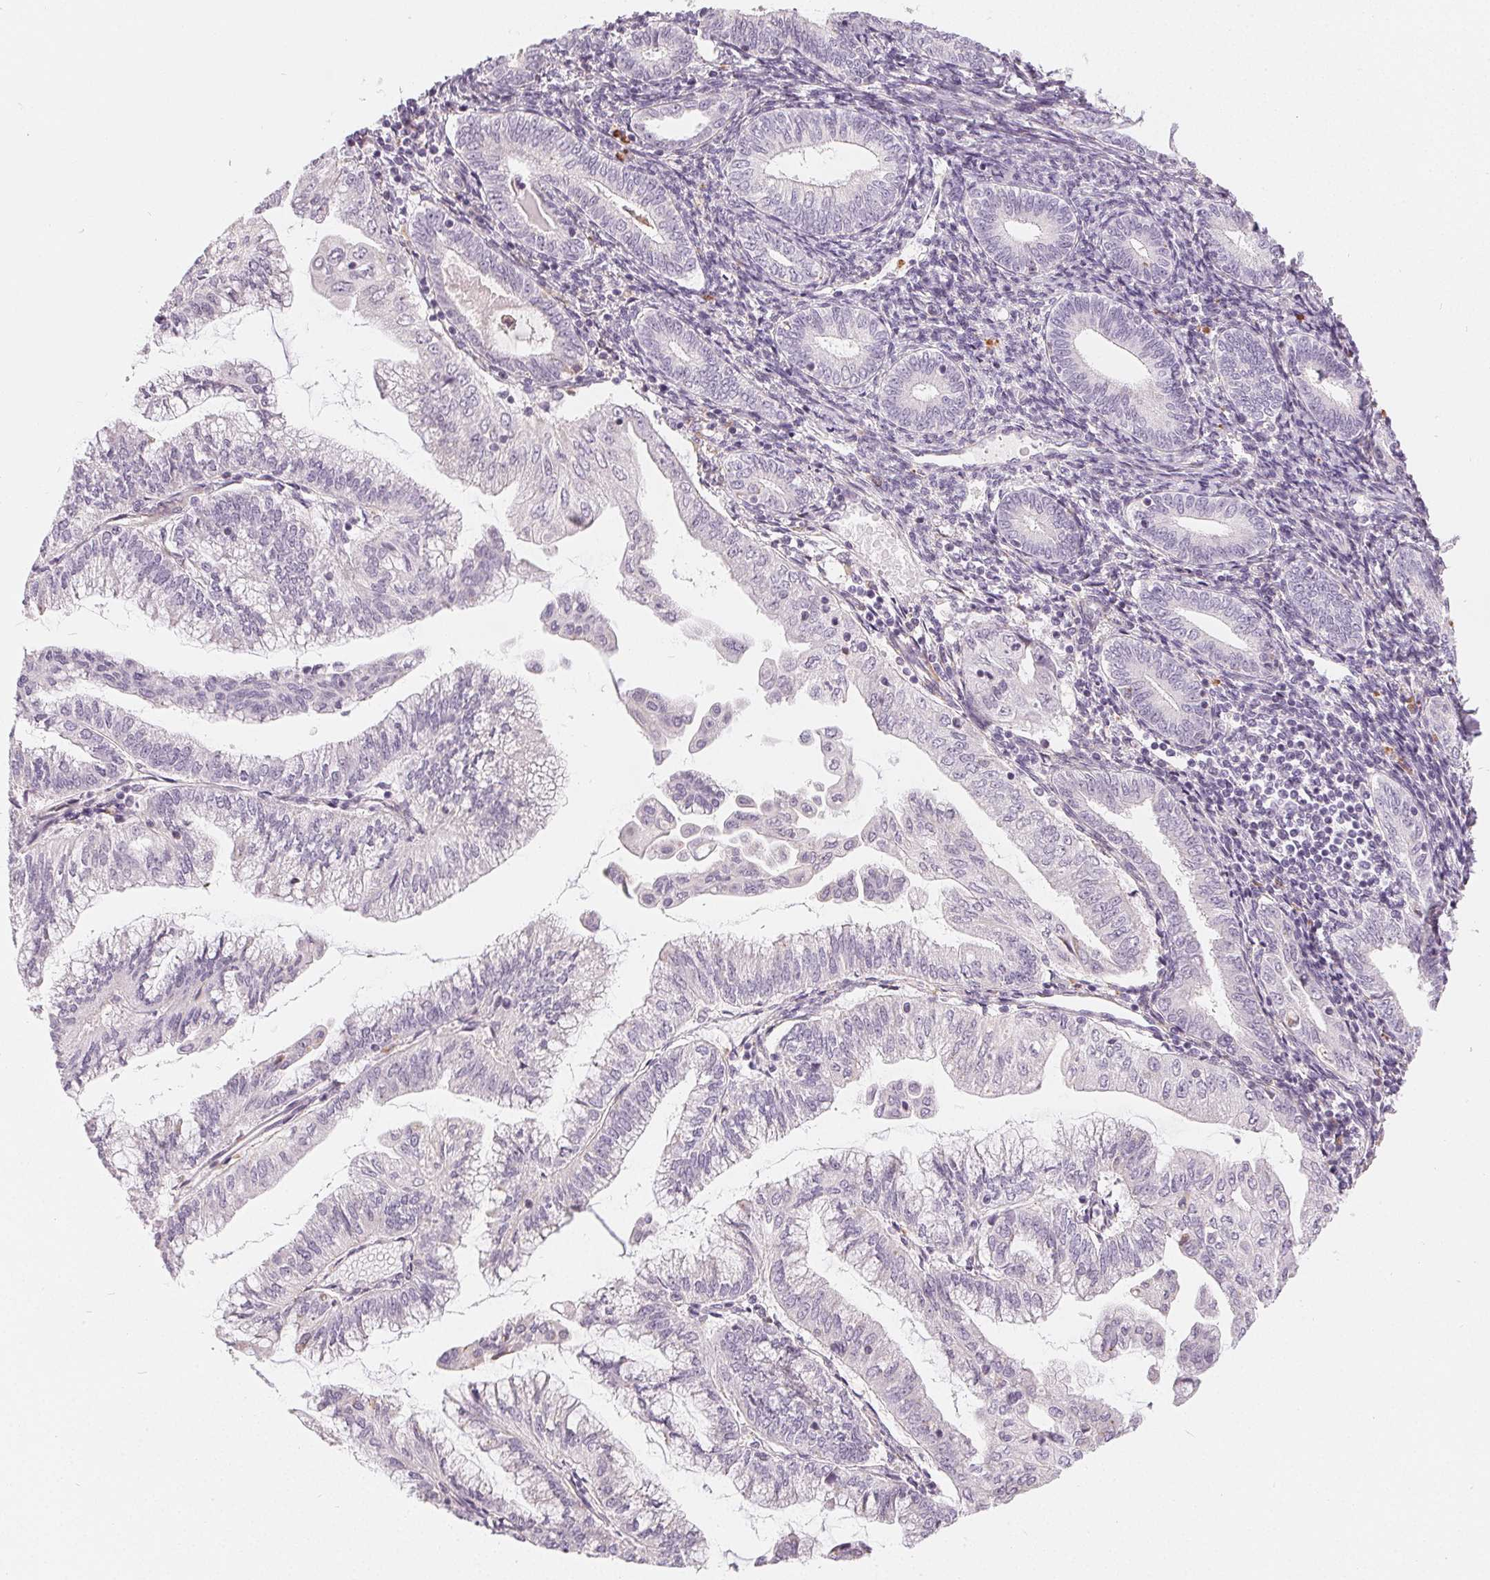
{"staining": {"intensity": "negative", "quantity": "none", "location": "none"}, "tissue": "endometrial cancer", "cell_type": "Tumor cells", "image_type": "cancer", "snomed": [{"axis": "morphology", "description": "Adenocarcinoma, NOS"}, {"axis": "topography", "description": "Endometrium"}], "caption": "The immunohistochemistry photomicrograph has no significant expression in tumor cells of adenocarcinoma (endometrial) tissue.", "gene": "HOPX", "patient": {"sex": "female", "age": 55}}